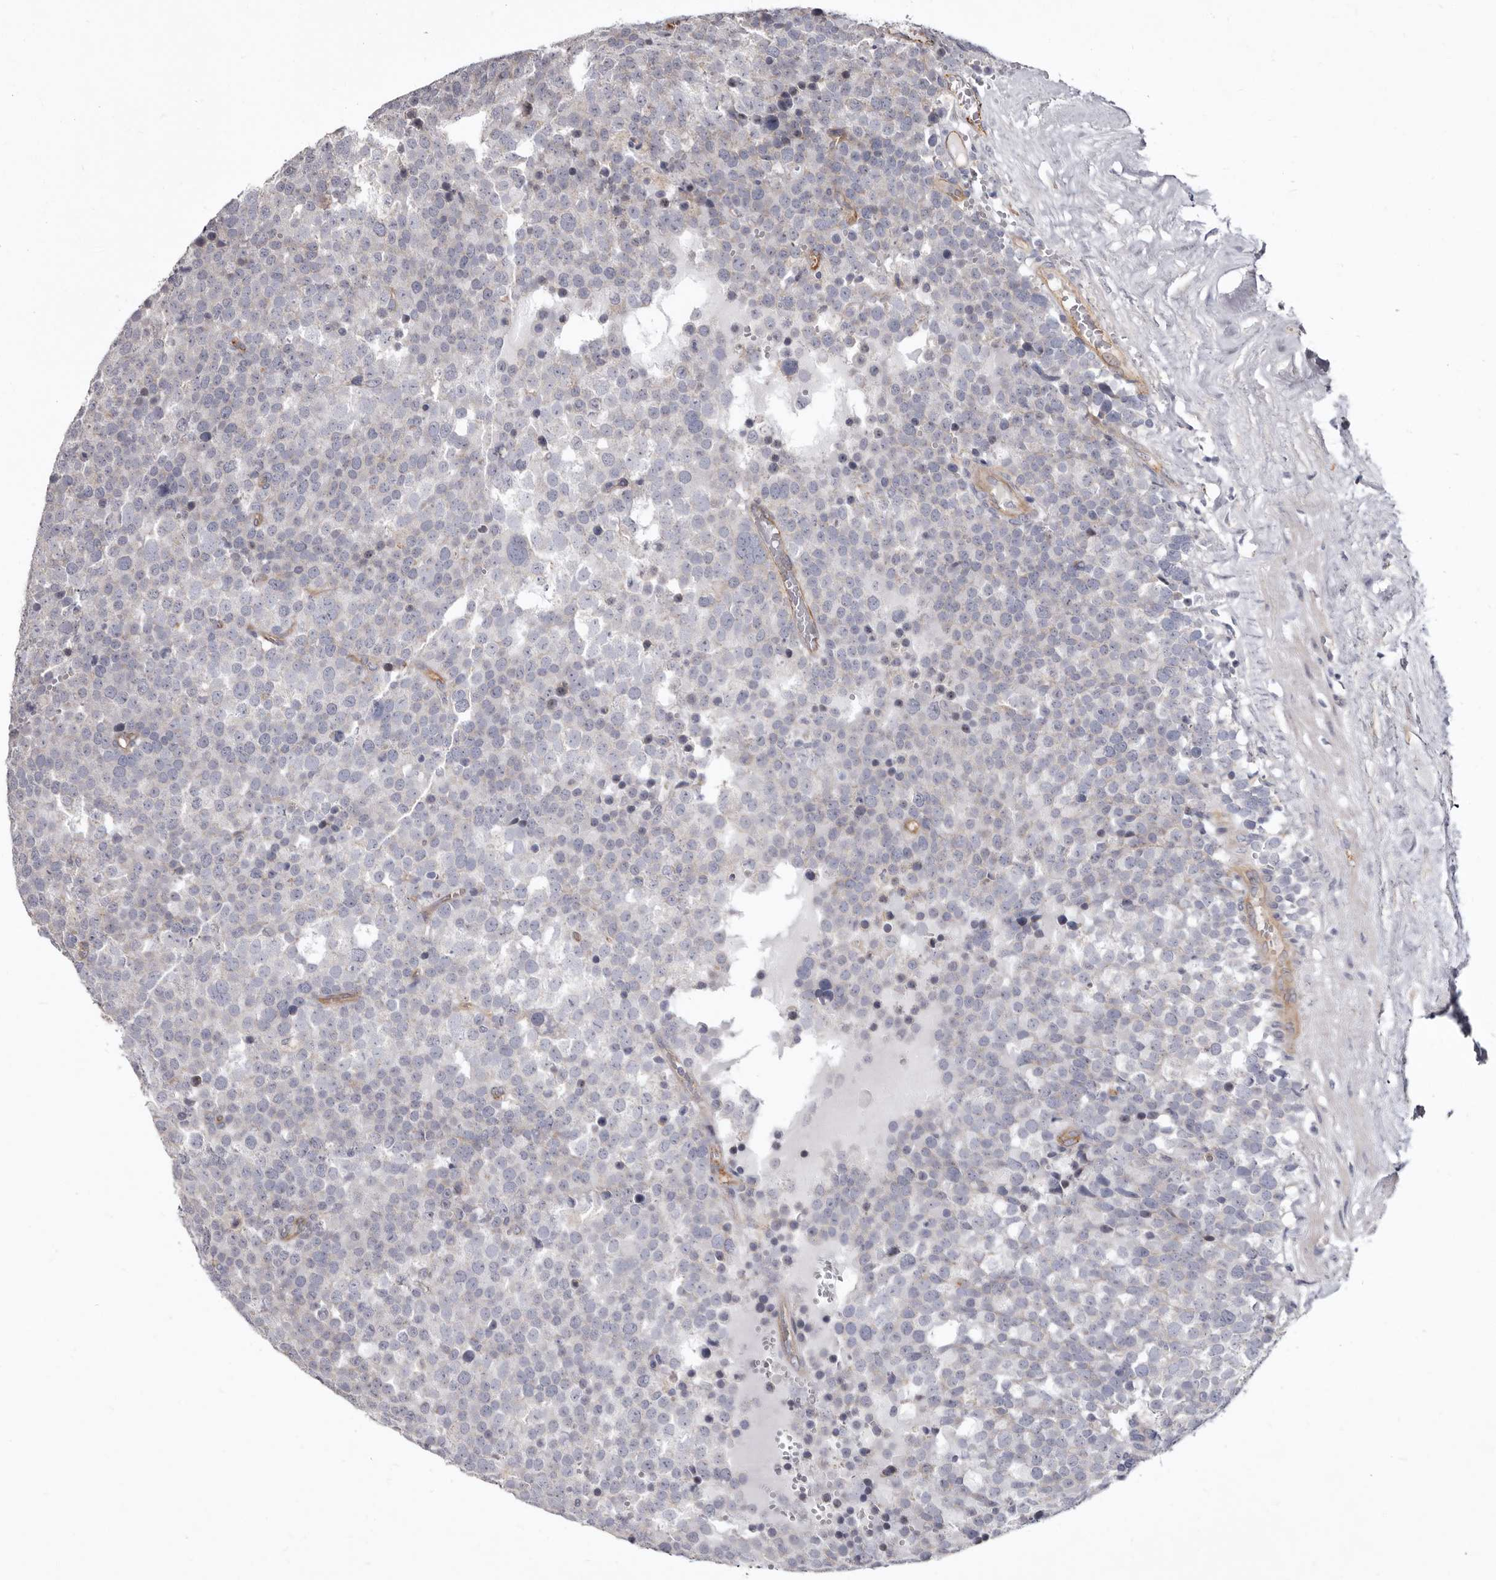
{"staining": {"intensity": "negative", "quantity": "none", "location": "none"}, "tissue": "testis cancer", "cell_type": "Tumor cells", "image_type": "cancer", "snomed": [{"axis": "morphology", "description": "Seminoma, NOS"}, {"axis": "topography", "description": "Testis"}], "caption": "This photomicrograph is of testis cancer (seminoma) stained with immunohistochemistry (IHC) to label a protein in brown with the nuclei are counter-stained blue. There is no positivity in tumor cells. (DAB (3,3'-diaminobenzidine) IHC with hematoxylin counter stain).", "gene": "FMO2", "patient": {"sex": "male", "age": 71}}